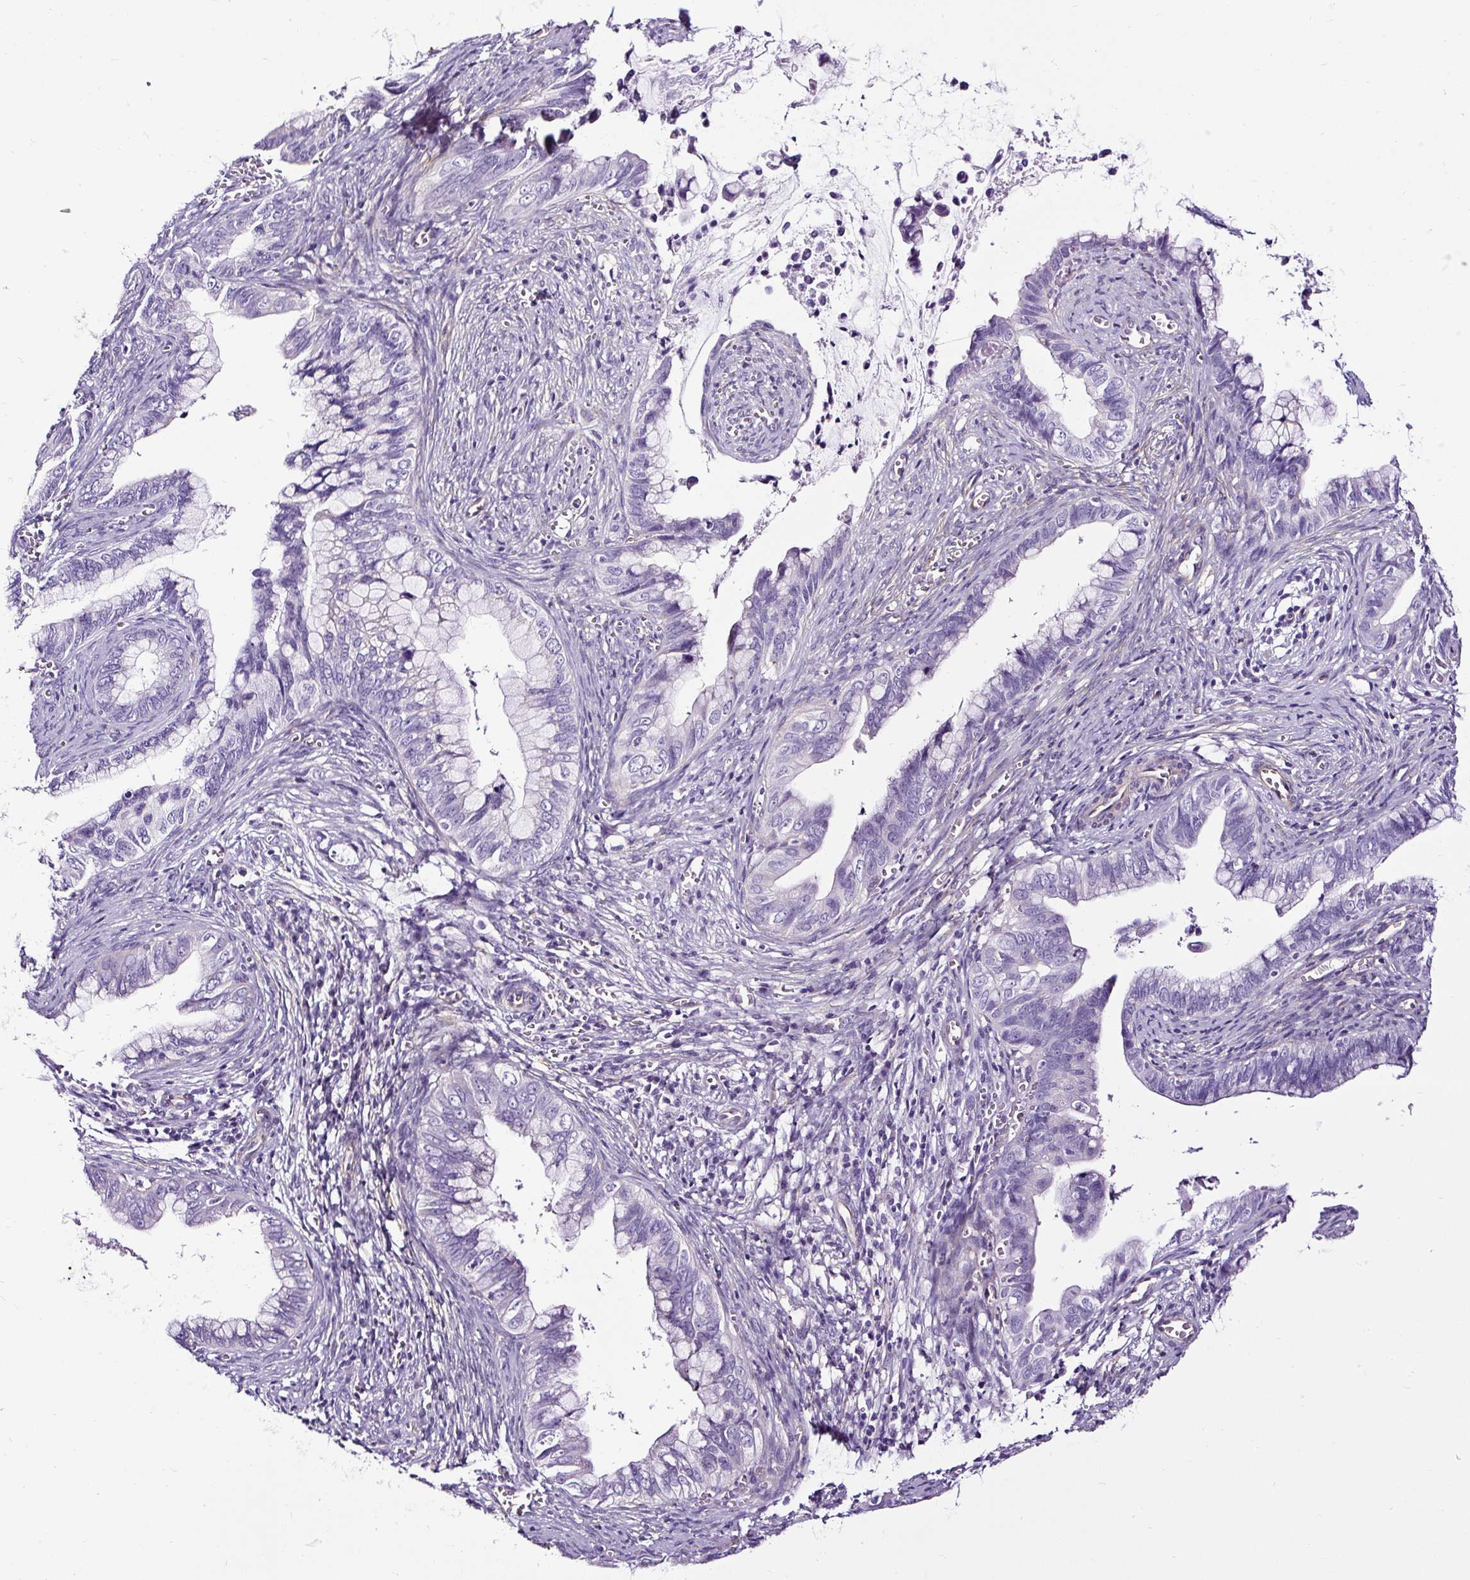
{"staining": {"intensity": "negative", "quantity": "none", "location": "none"}, "tissue": "cervical cancer", "cell_type": "Tumor cells", "image_type": "cancer", "snomed": [{"axis": "morphology", "description": "Adenocarcinoma, NOS"}, {"axis": "topography", "description": "Cervix"}], "caption": "This is an IHC image of human cervical cancer (adenocarcinoma). There is no staining in tumor cells.", "gene": "SLC7A8", "patient": {"sex": "female", "age": 44}}